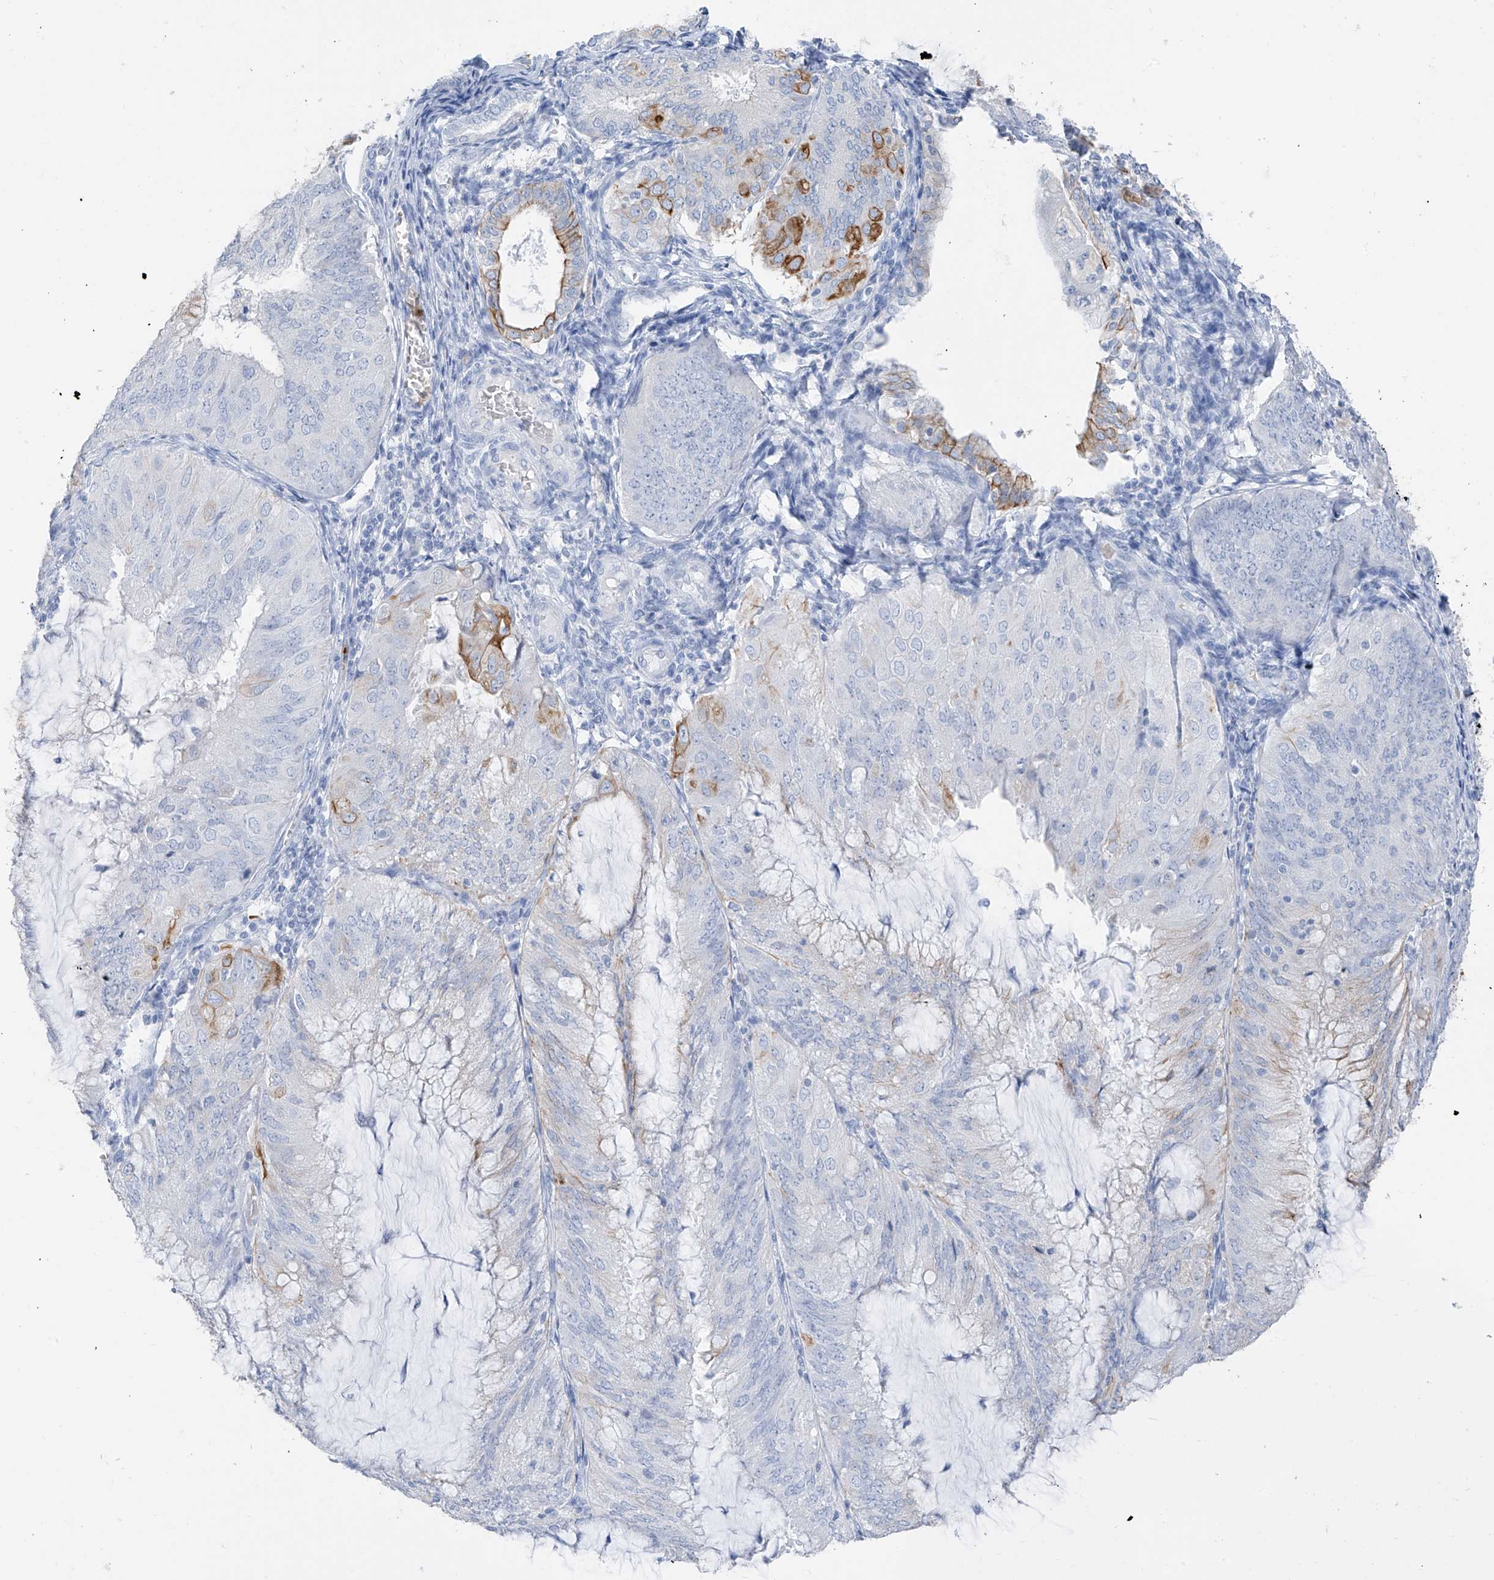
{"staining": {"intensity": "moderate", "quantity": "<25%", "location": "cytoplasmic/membranous"}, "tissue": "endometrial cancer", "cell_type": "Tumor cells", "image_type": "cancer", "snomed": [{"axis": "morphology", "description": "Adenocarcinoma, NOS"}, {"axis": "topography", "description": "Endometrium"}], "caption": "Endometrial cancer stained with a protein marker shows moderate staining in tumor cells.", "gene": "PAFAH1B3", "patient": {"sex": "female", "age": 81}}